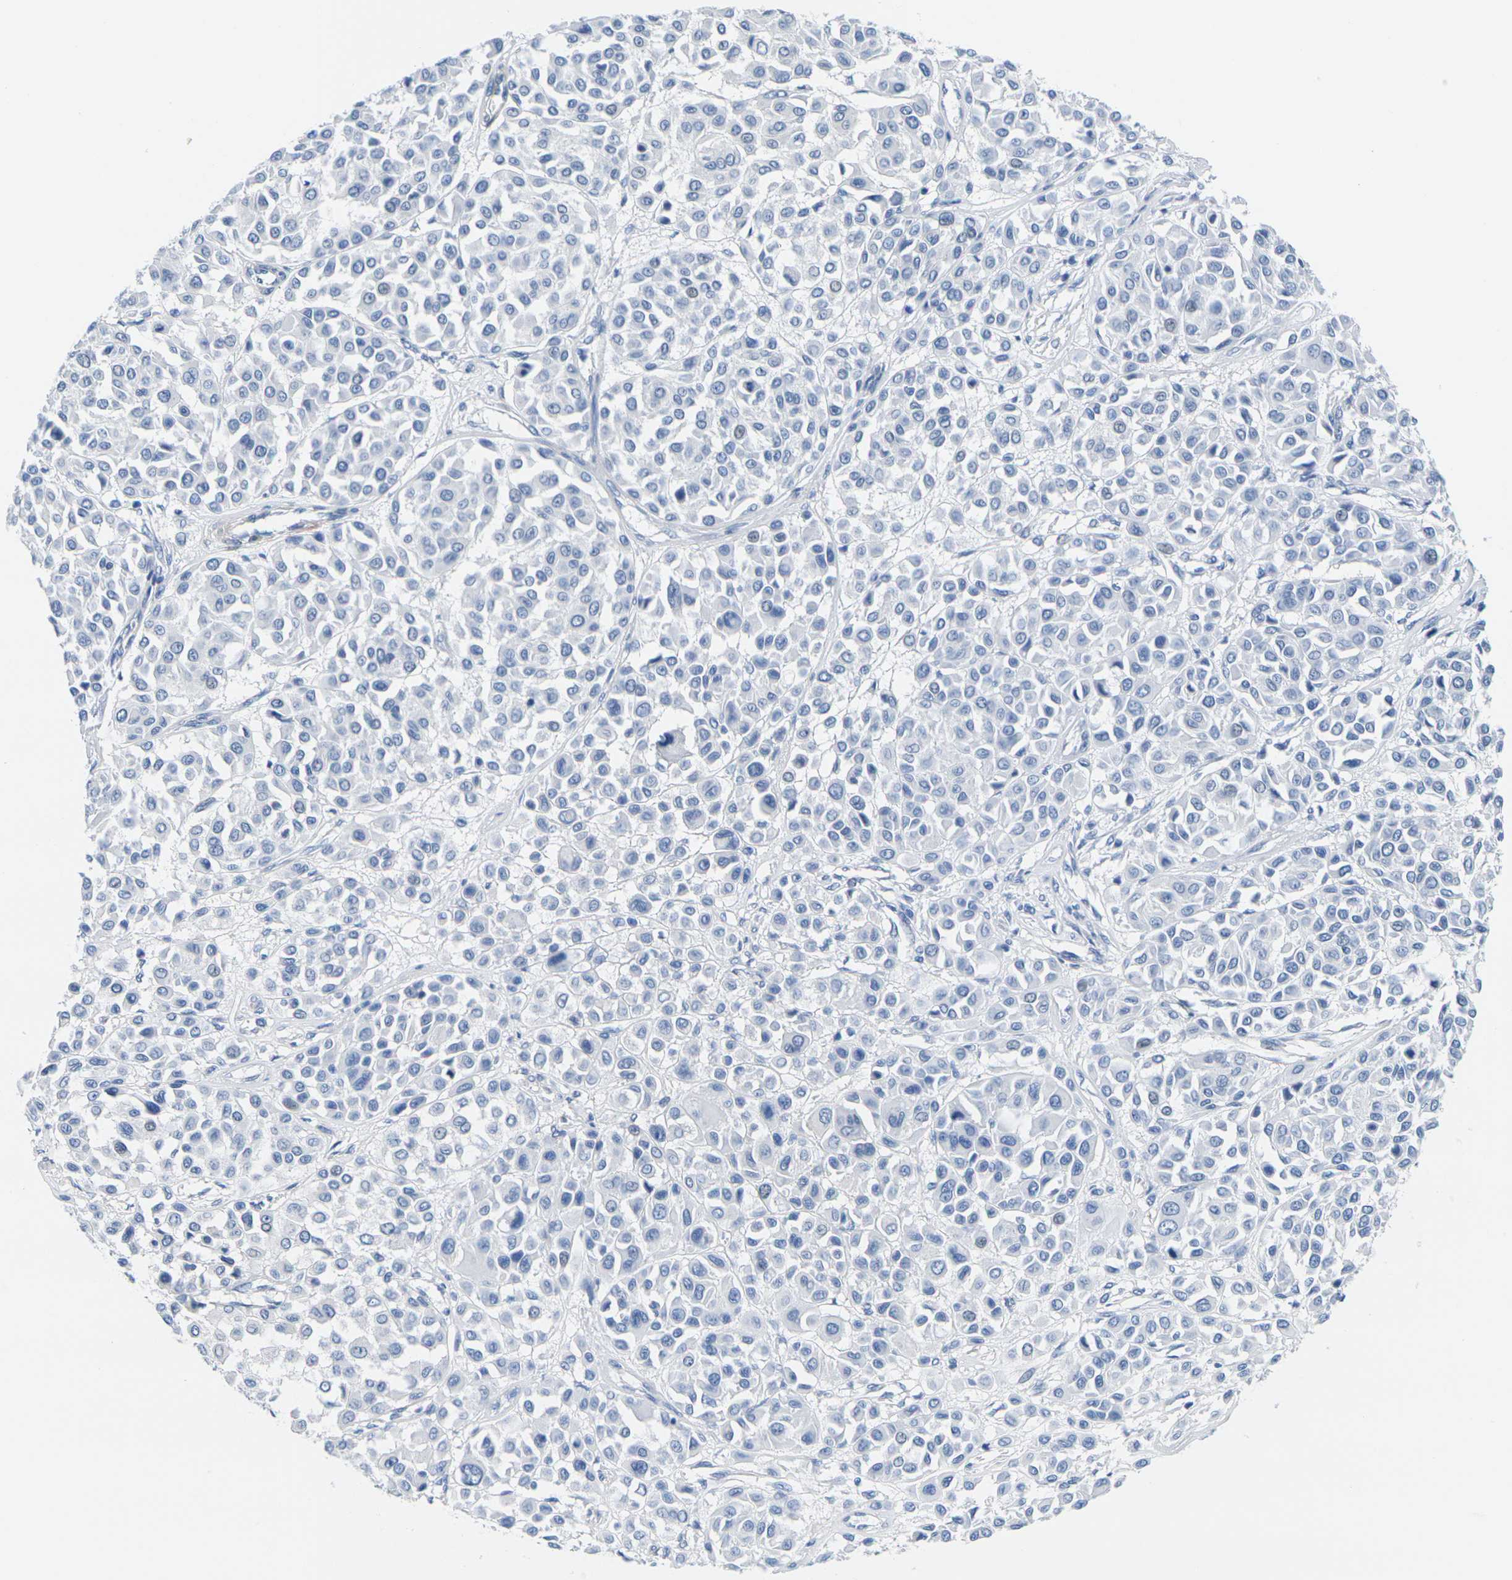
{"staining": {"intensity": "negative", "quantity": "none", "location": "none"}, "tissue": "melanoma", "cell_type": "Tumor cells", "image_type": "cancer", "snomed": [{"axis": "morphology", "description": "Malignant melanoma, Metastatic site"}, {"axis": "topography", "description": "Soft tissue"}], "caption": "The photomicrograph shows no significant positivity in tumor cells of melanoma.", "gene": "CNN1", "patient": {"sex": "male", "age": 41}}